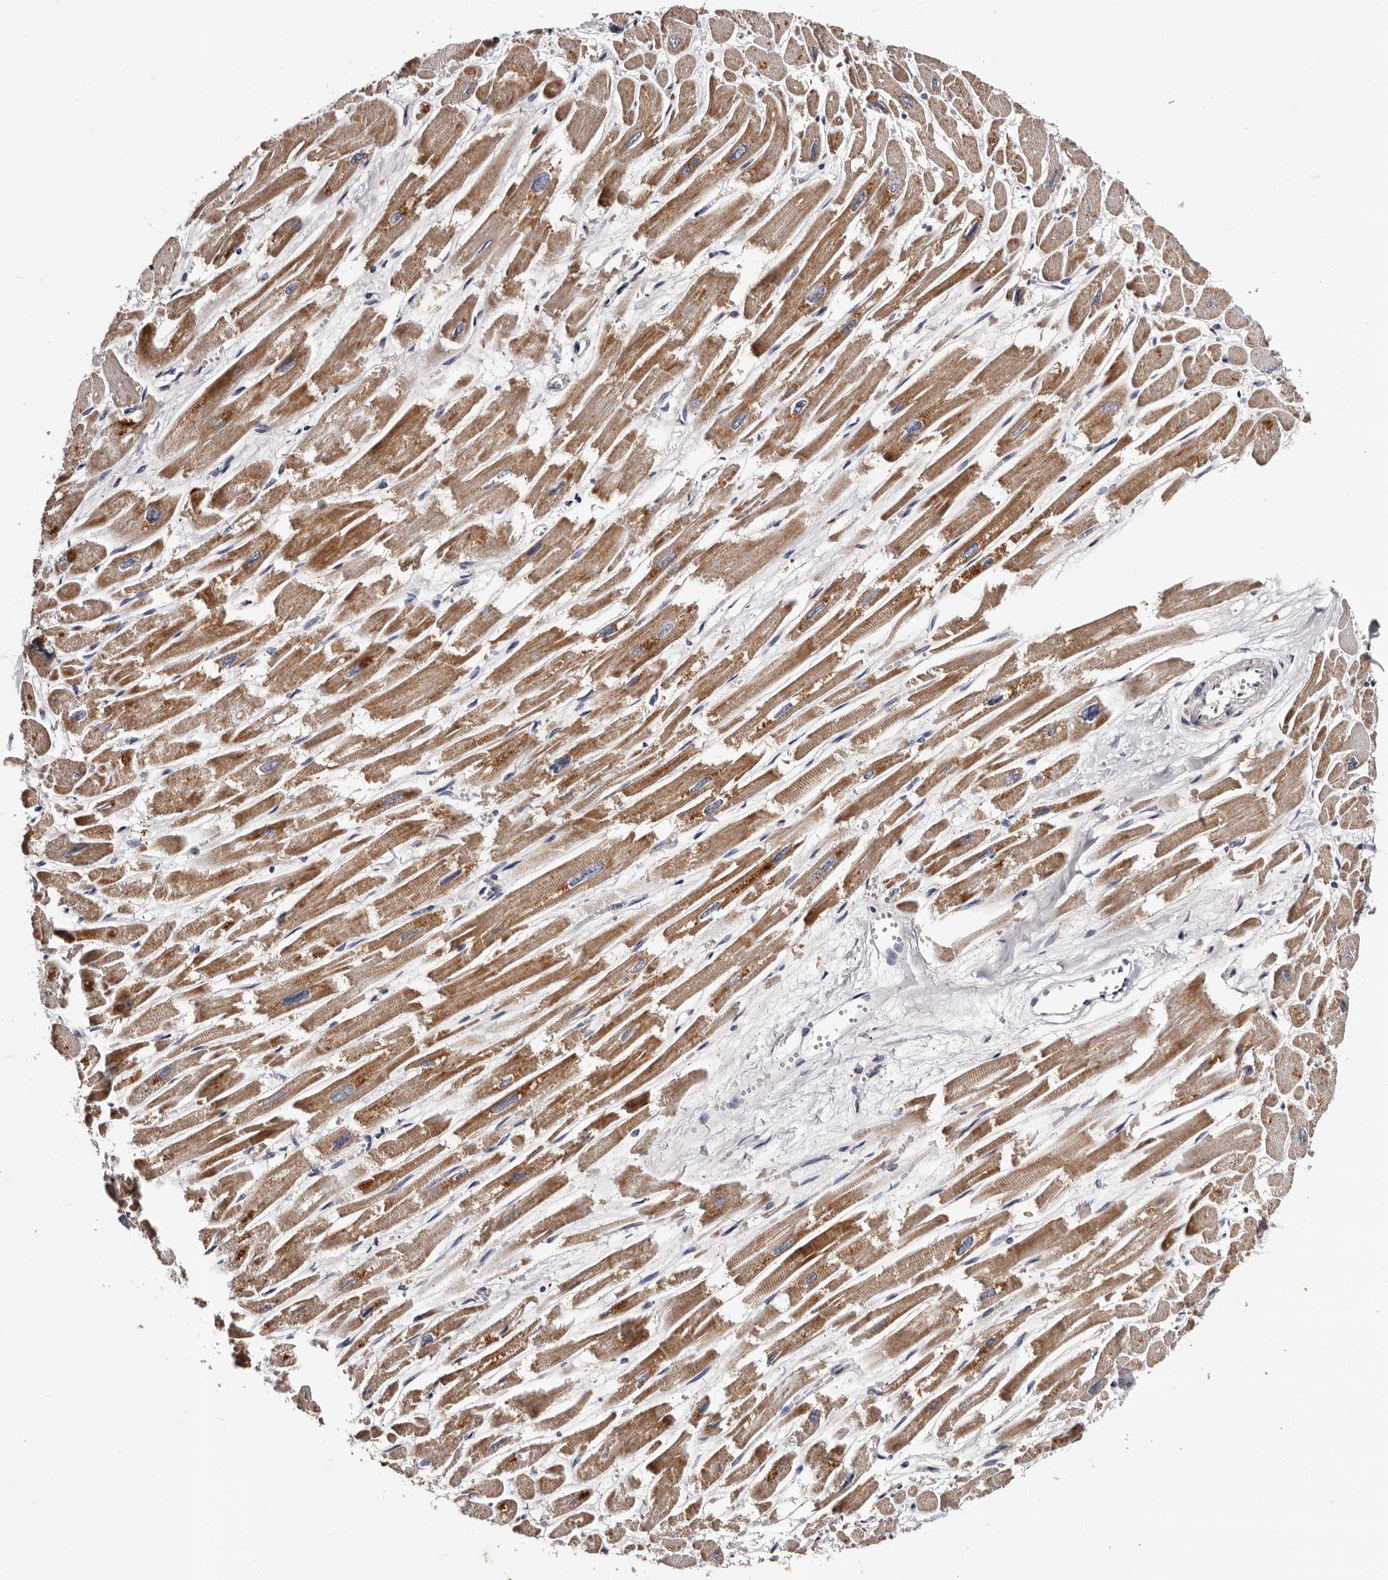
{"staining": {"intensity": "strong", "quantity": "25%-75%", "location": "cytoplasmic/membranous"}, "tissue": "heart muscle", "cell_type": "Cardiomyocytes", "image_type": "normal", "snomed": [{"axis": "morphology", "description": "Normal tissue, NOS"}, {"axis": "topography", "description": "Heart"}], "caption": "Immunohistochemistry (IHC) micrograph of unremarkable heart muscle: human heart muscle stained using IHC exhibits high levels of strong protein expression localized specifically in the cytoplasmic/membranous of cardiomyocytes, appearing as a cytoplasmic/membranous brown color.", "gene": "TAF4B", "patient": {"sex": "male", "age": 54}}